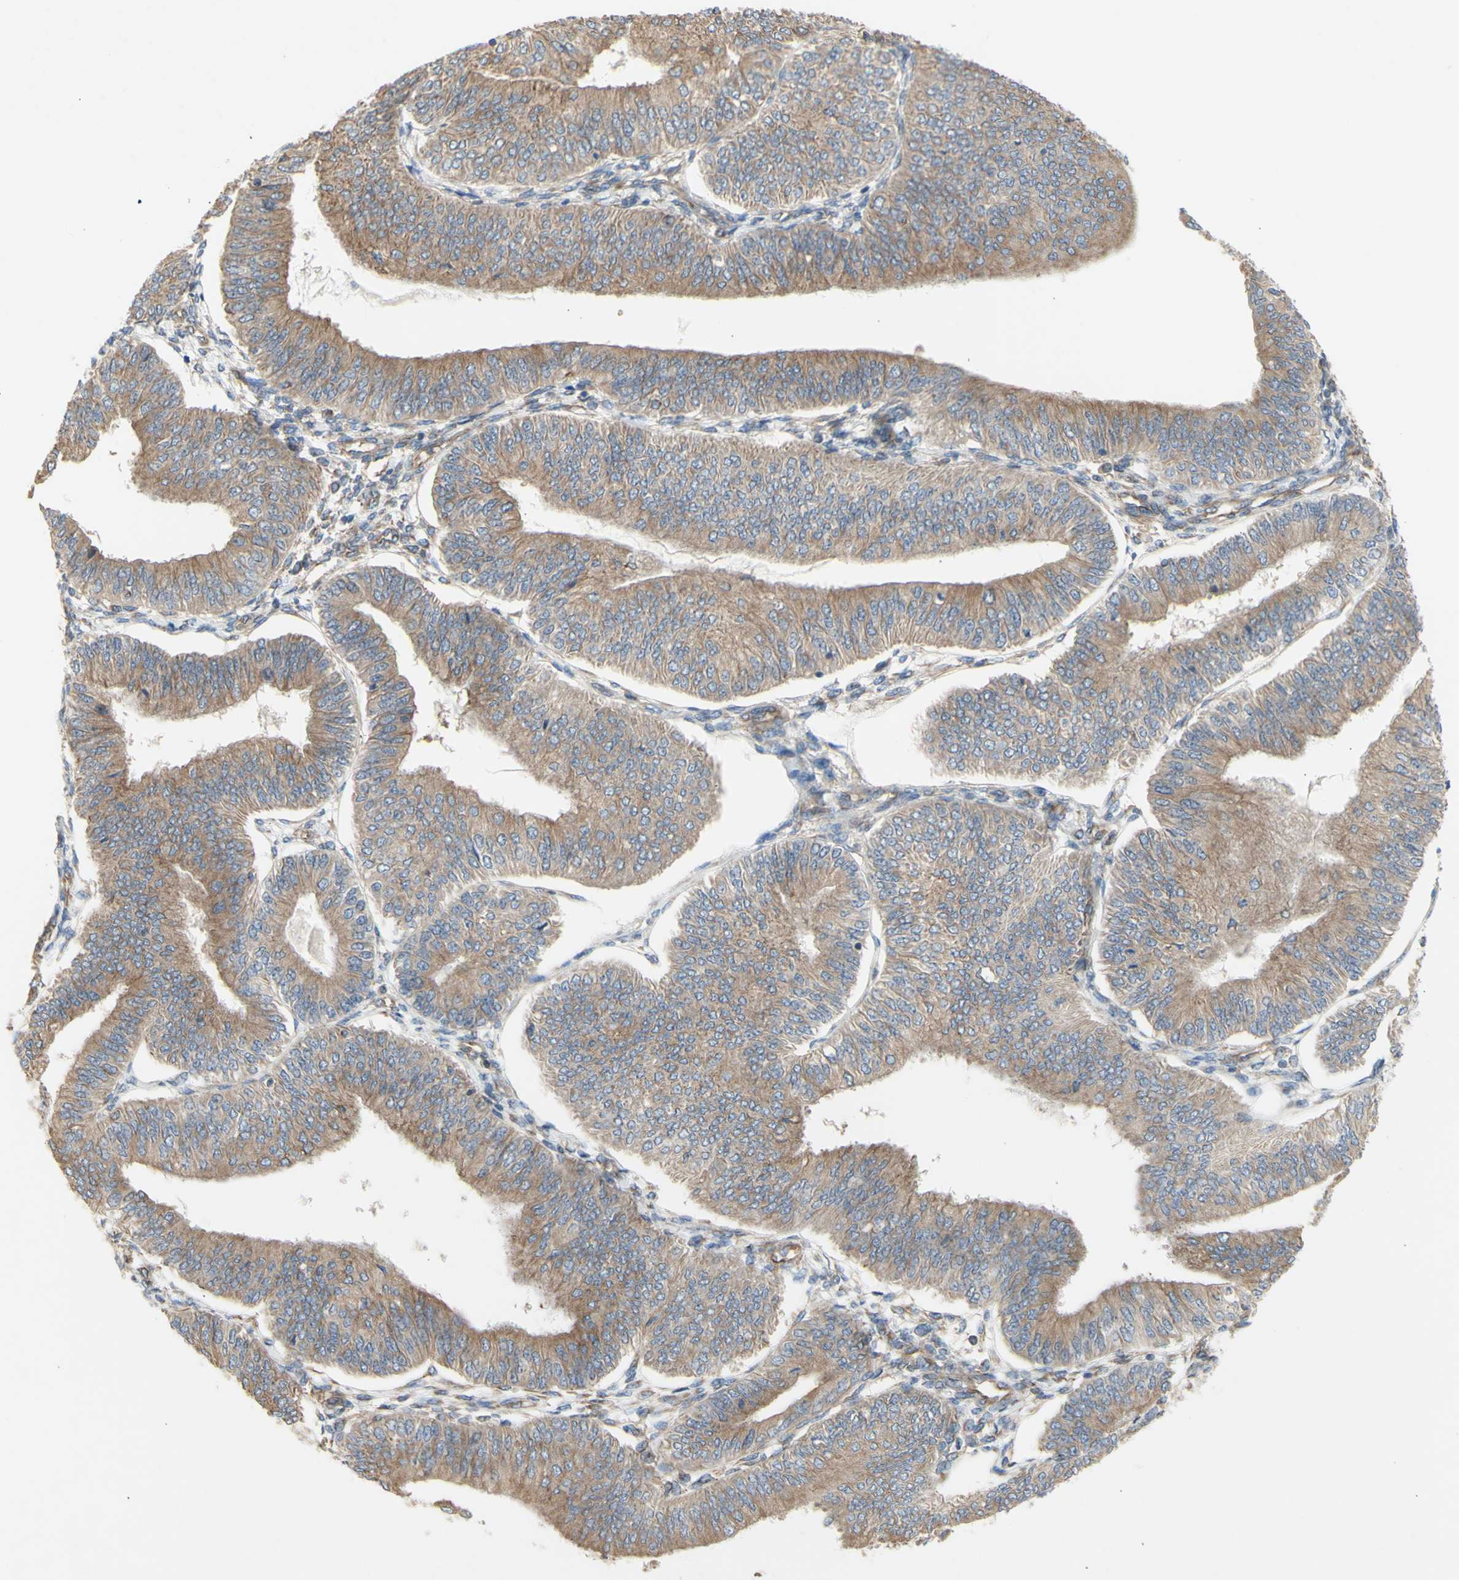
{"staining": {"intensity": "weak", "quantity": ">75%", "location": "cytoplasmic/membranous"}, "tissue": "endometrial cancer", "cell_type": "Tumor cells", "image_type": "cancer", "snomed": [{"axis": "morphology", "description": "Adenocarcinoma, NOS"}, {"axis": "topography", "description": "Endometrium"}], "caption": "IHC micrograph of endometrial cancer stained for a protein (brown), which displays low levels of weak cytoplasmic/membranous expression in about >75% of tumor cells.", "gene": "KLC1", "patient": {"sex": "female", "age": 58}}